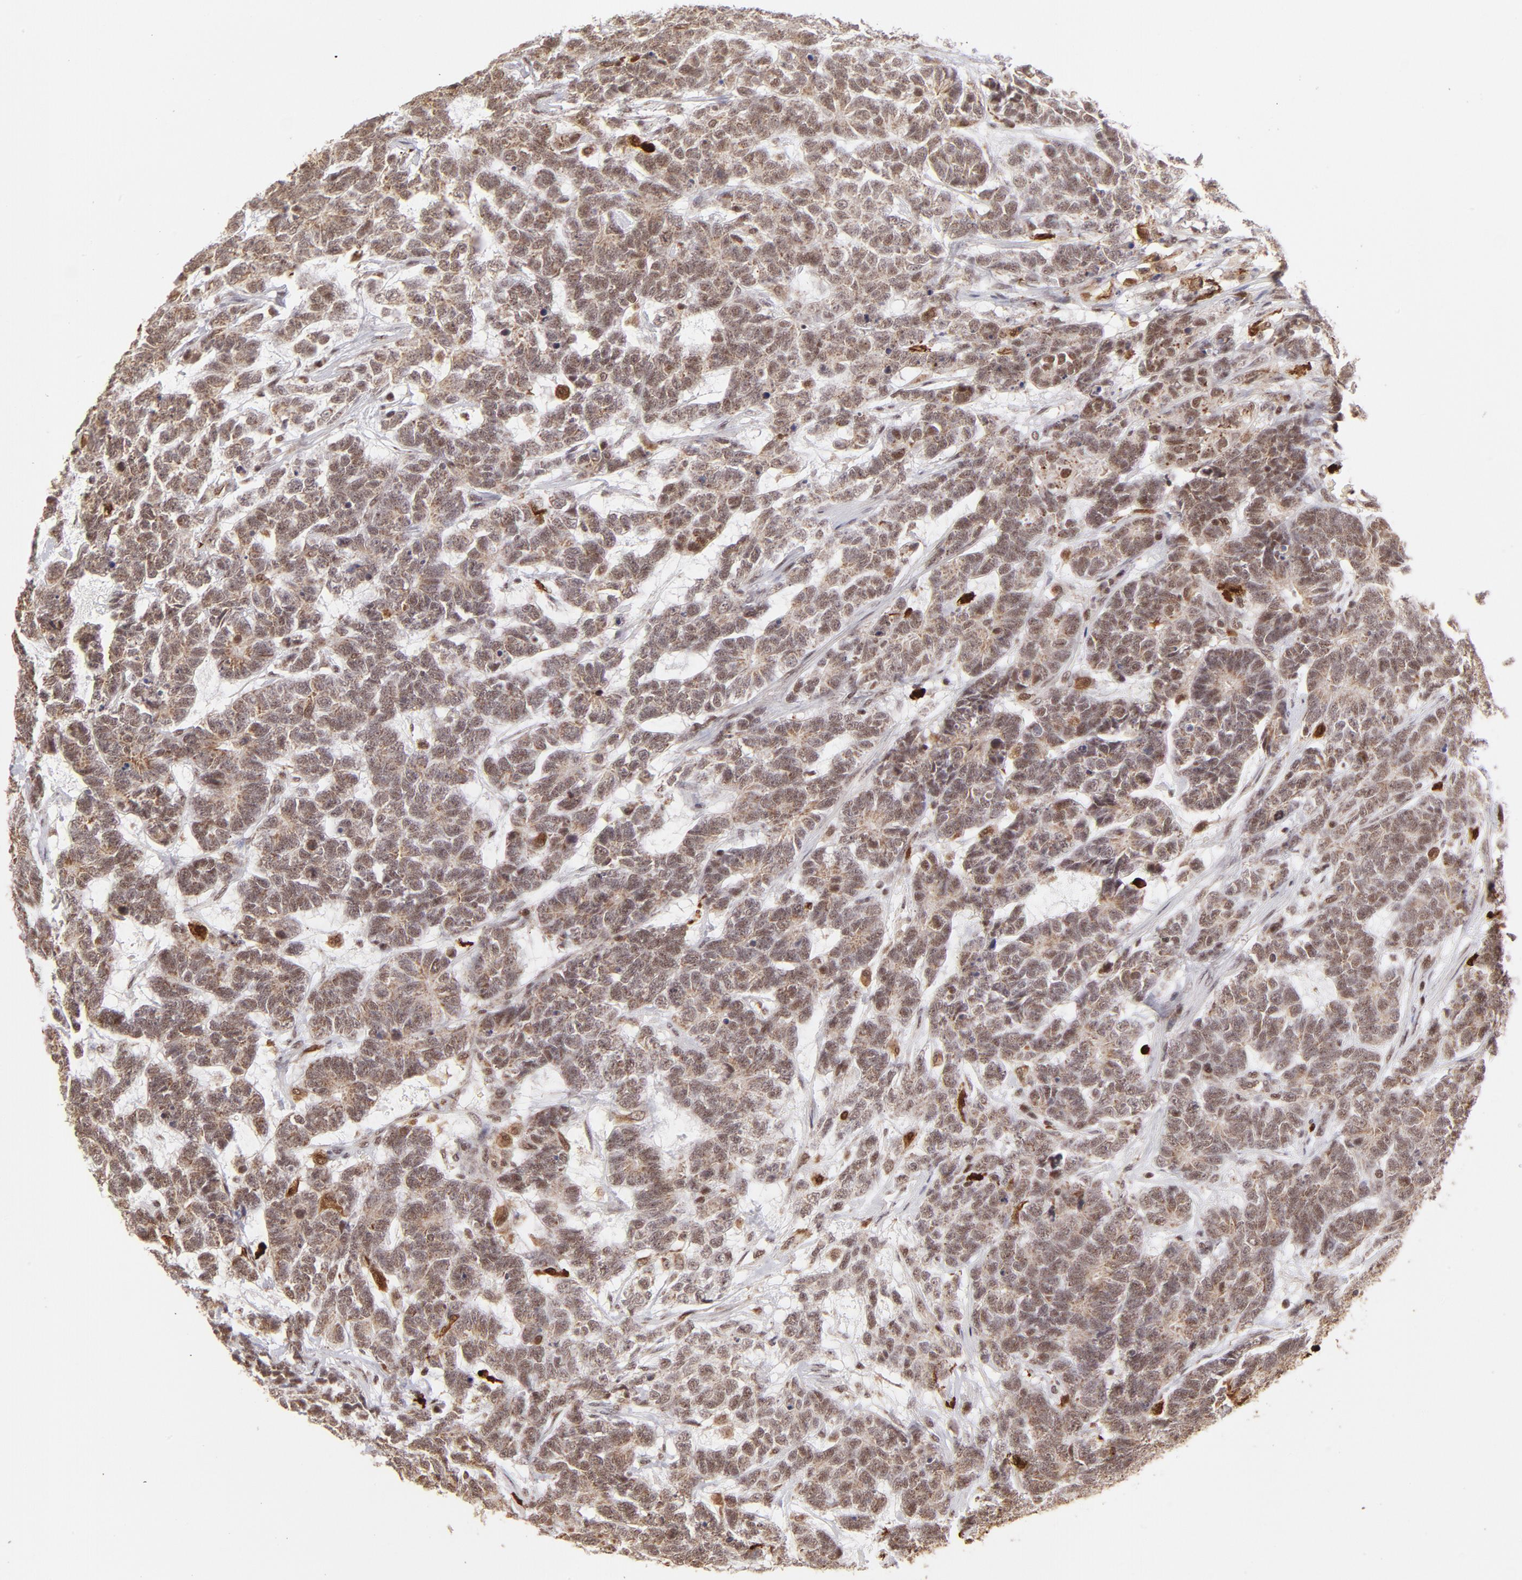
{"staining": {"intensity": "weak", "quantity": ">75%", "location": "cytoplasmic/membranous,nuclear"}, "tissue": "testis cancer", "cell_type": "Tumor cells", "image_type": "cancer", "snomed": [{"axis": "morphology", "description": "Carcinoma, Embryonal, NOS"}, {"axis": "topography", "description": "Testis"}], "caption": "IHC (DAB (3,3'-diaminobenzidine)) staining of human testis cancer (embryonal carcinoma) demonstrates weak cytoplasmic/membranous and nuclear protein staining in about >75% of tumor cells.", "gene": "ZFX", "patient": {"sex": "male", "age": 26}}